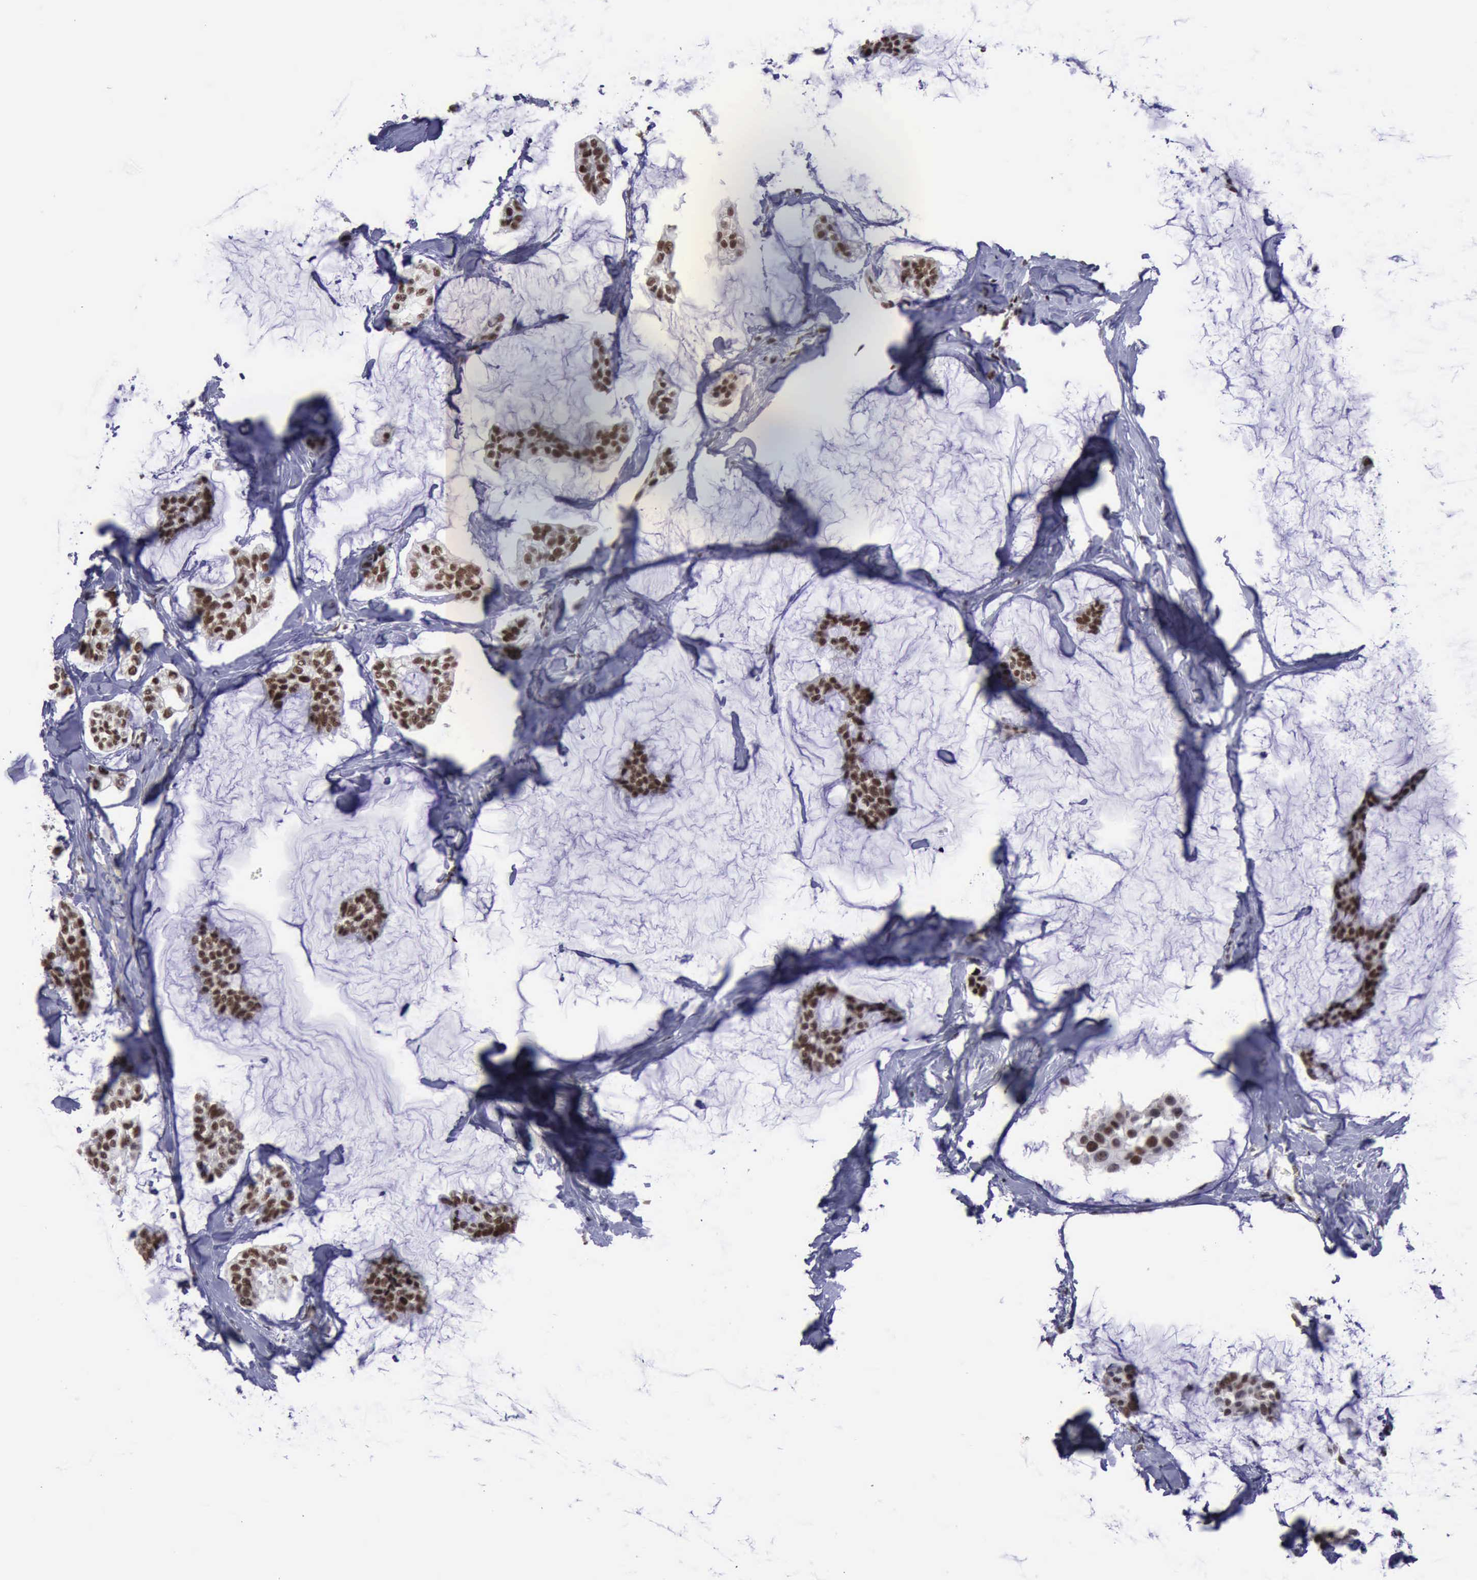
{"staining": {"intensity": "strong", "quantity": ">75%", "location": "nuclear"}, "tissue": "breast cancer", "cell_type": "Tumor cells", "image_type": "cancer", "snomed": [{"axis": "morphology", "description": "Duct carcinoma"}, {"axis": "topography", "description": "Breast"}], "caption": "The histopathology image displays staining of breast cancer (infiltrating ductal carcinoma), revealing strong nuclear protein staining (brown color) within tumor cells.", "gene": "YY1", "patient": {"sex": "female", "age": 93}}